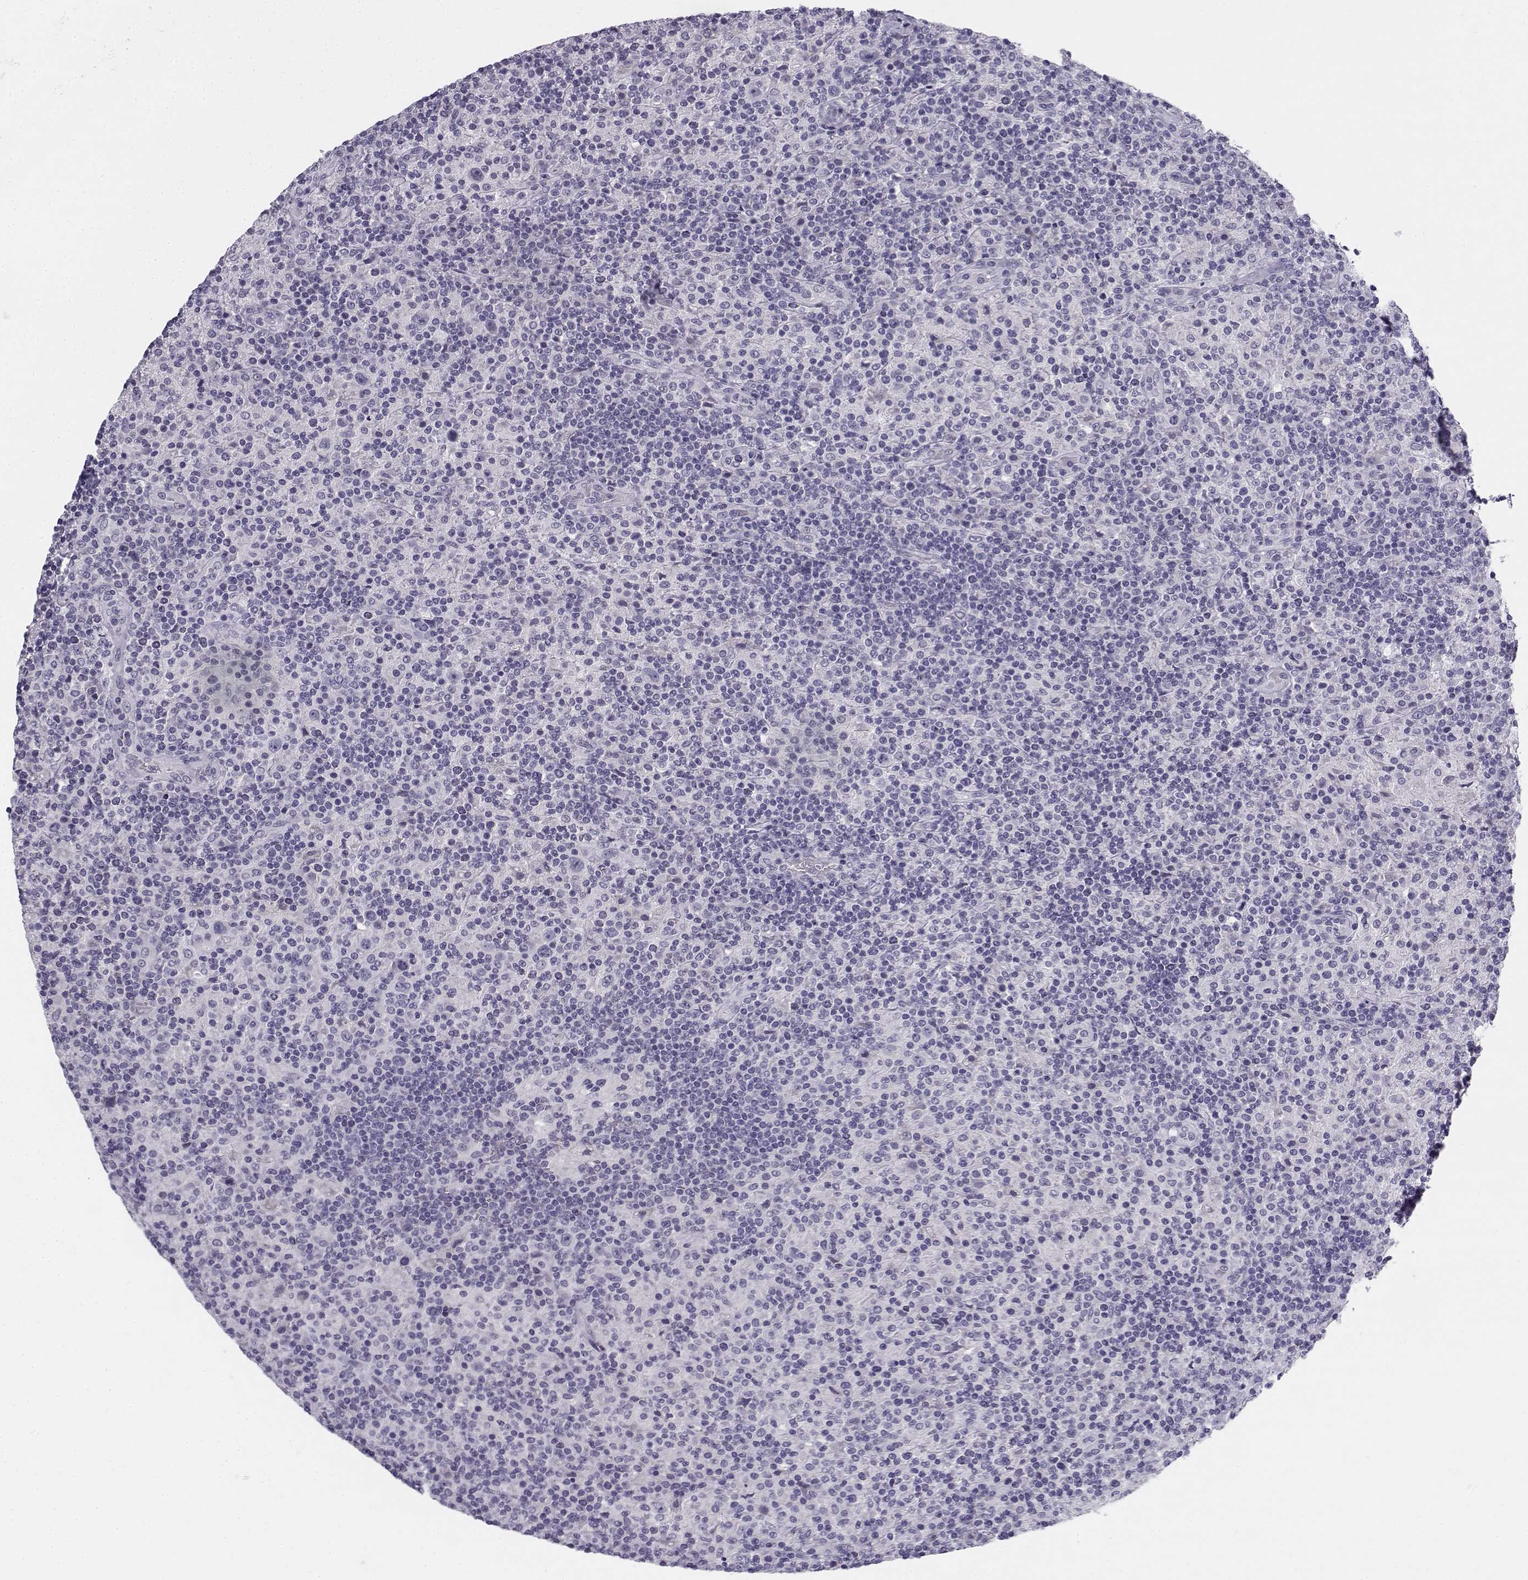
{"staining": {"intensity": "negative", "quantity": "none", "location": "none"}, "tissue": "lymphoma", "cell_type": "Tumor cells", "image_type": "cancer", "snomed": [{"axis": "morphology", "description": "Hodgkin's disease, NOS"}, {"axis": "topography", "description": "Lymph node"}], "caption": "This image is of Hodgkin's disease stained with IHC to label a protein in brown with the nuclei are counter-stained blue. There is no staining in tumor cells.", "gene": "CREB3L3", "patient": {"sex": "male", "age": 70}}